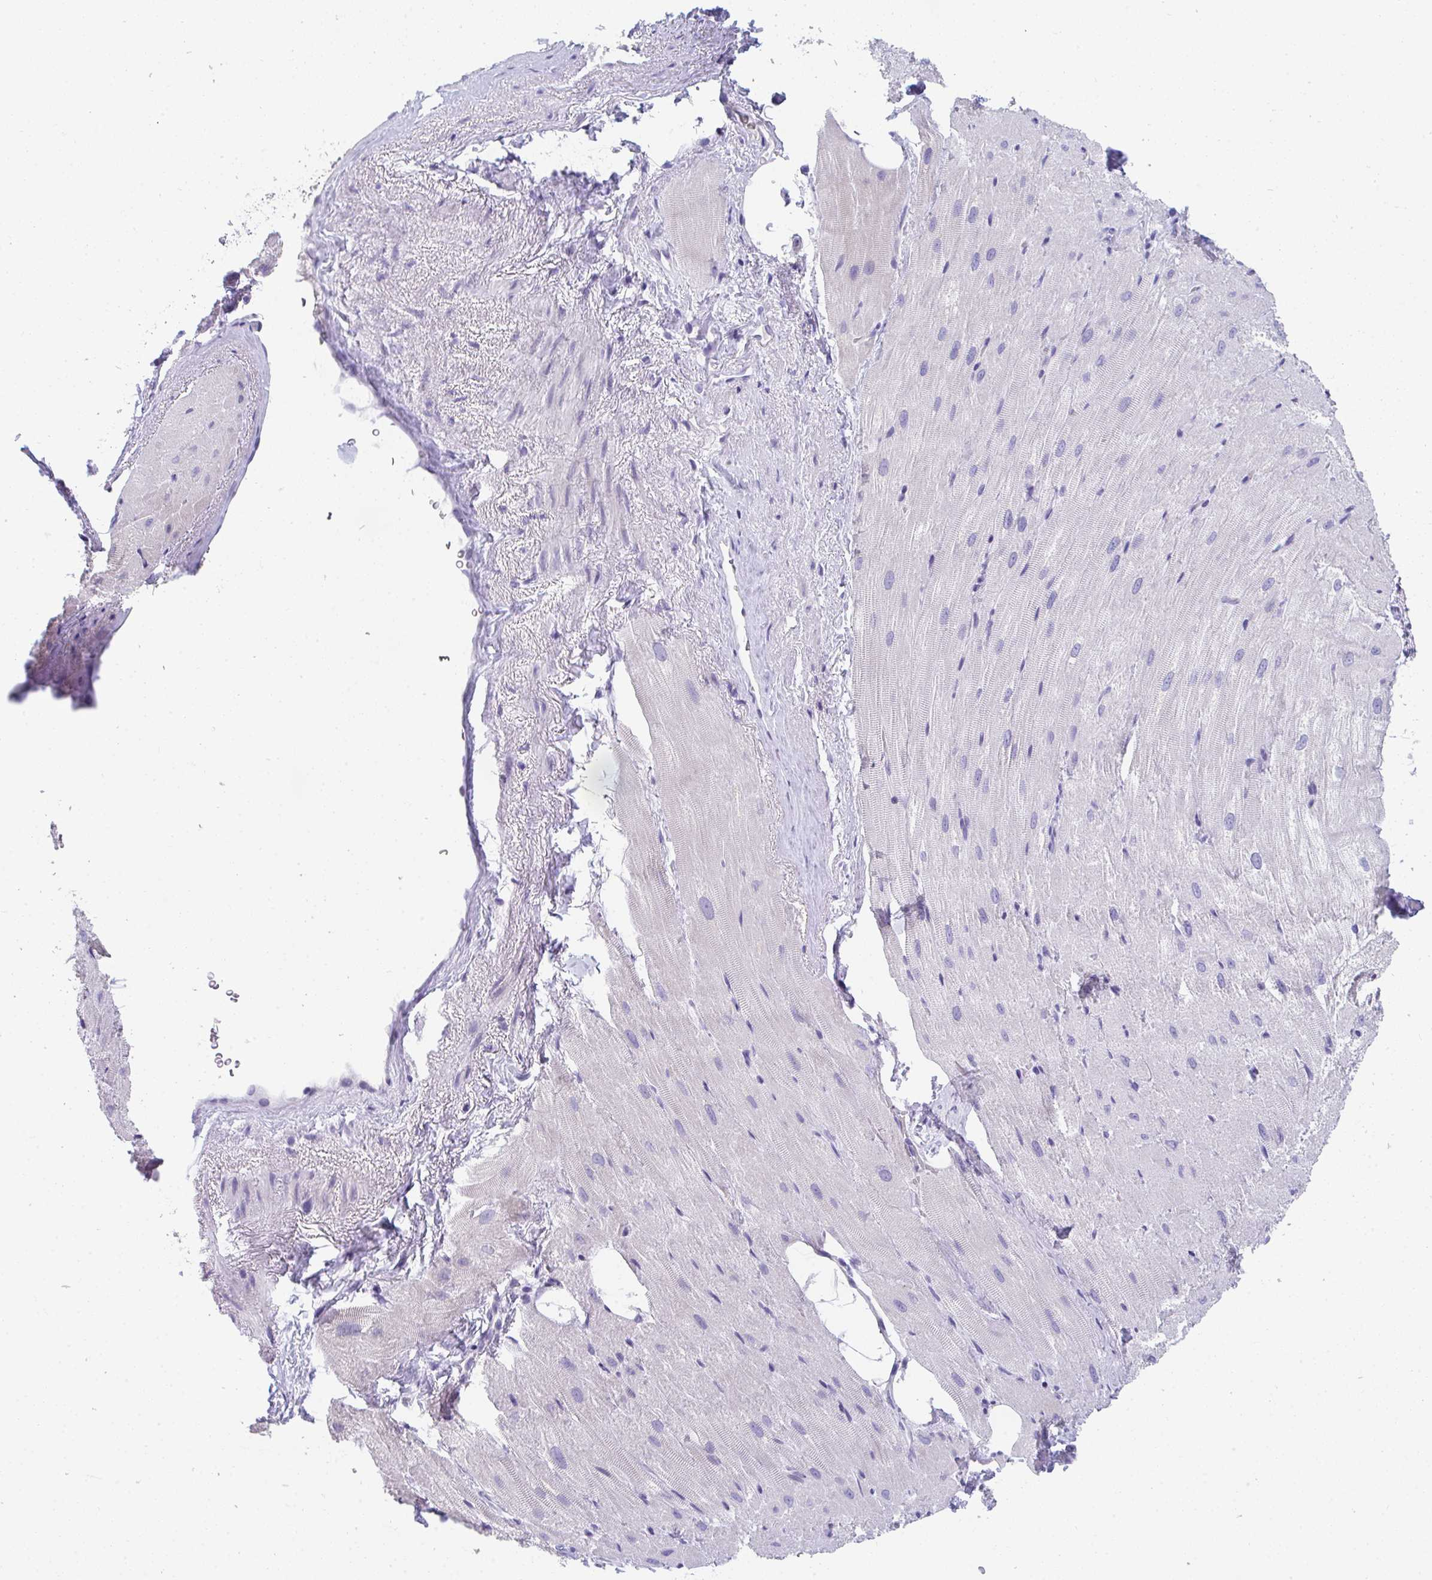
{"staining": {"intensity": "negative", "quantity": "none", "location": "none"}, "tissue": "heart muscle", "cell_type": "Cardiomyocytes", "image_type": "normal", "snomed": [{"axis": "morphology", "description": "Normal tissue, NOS"}, {"axis": "topography", "description": "Heart"}], "caption": "IHC of unremarkable heart muscle shows no expression in cardiomyocytes. (Brightfield microscopy of DAB (3,3'-diaminobenzidine) IHC at high magnification).", "gene": "TTC30A", "patient": {"sex": "male", "age": 62}}